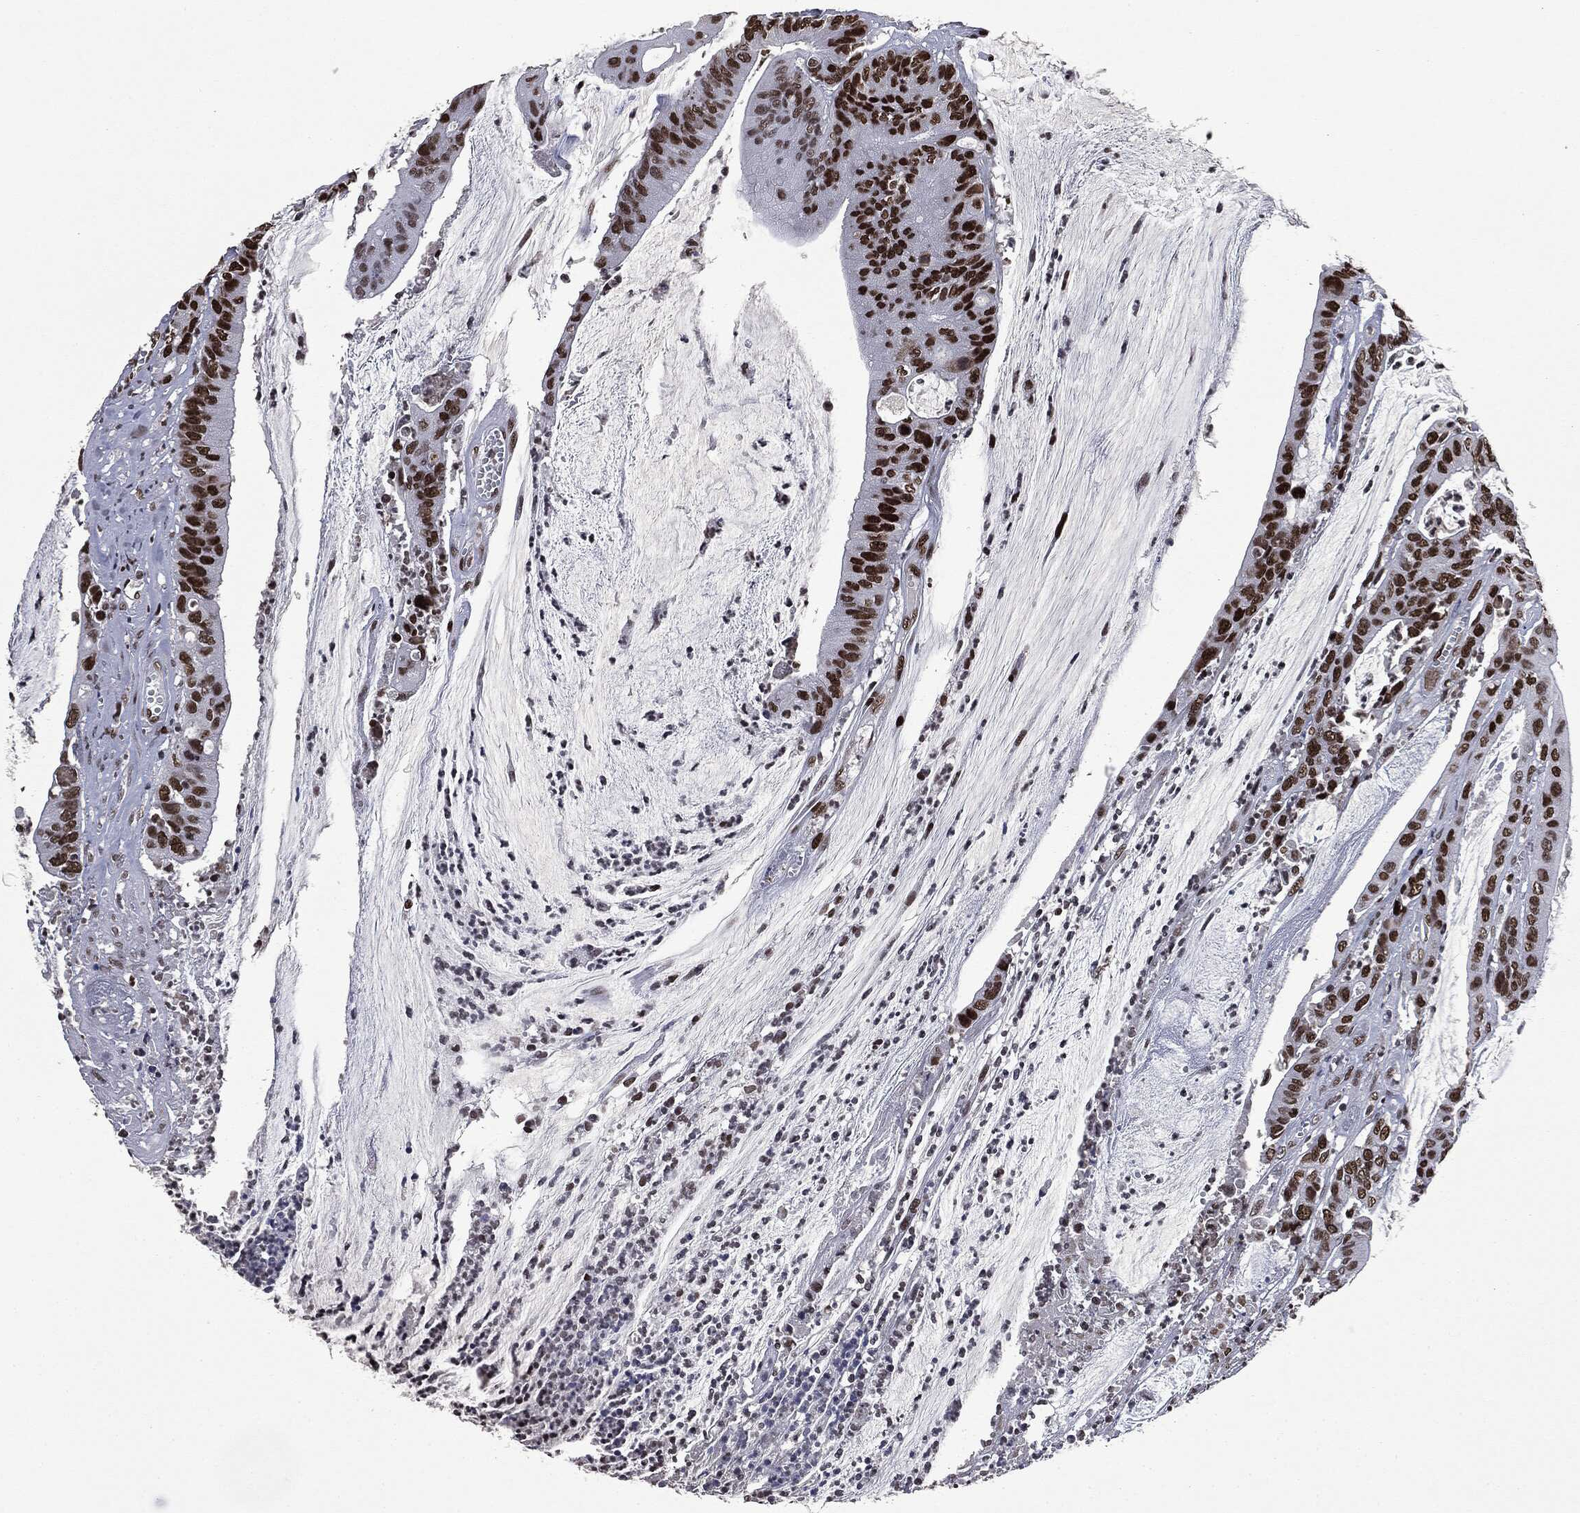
{"staining": {"intensity": "strong", "quantity": ">75%", "location": "nuclear"}, "tissue": "colorectal cancer", "cell_type": "Tumor cells", "image_type": "cancer", "snomed": [{"axis": "morphology", "description": "Adenocarcinoma, NOS"}, {"axis": "topography", "description": "Colon"}], "caption": "Human colorectal cancer (adenocarcinoma) stained with a brown dye displays strong nuclear positive staining in approximately >75% of tumor cells.", "gene": "MSH2", "patient": {"sex": "female", "age": 69}}